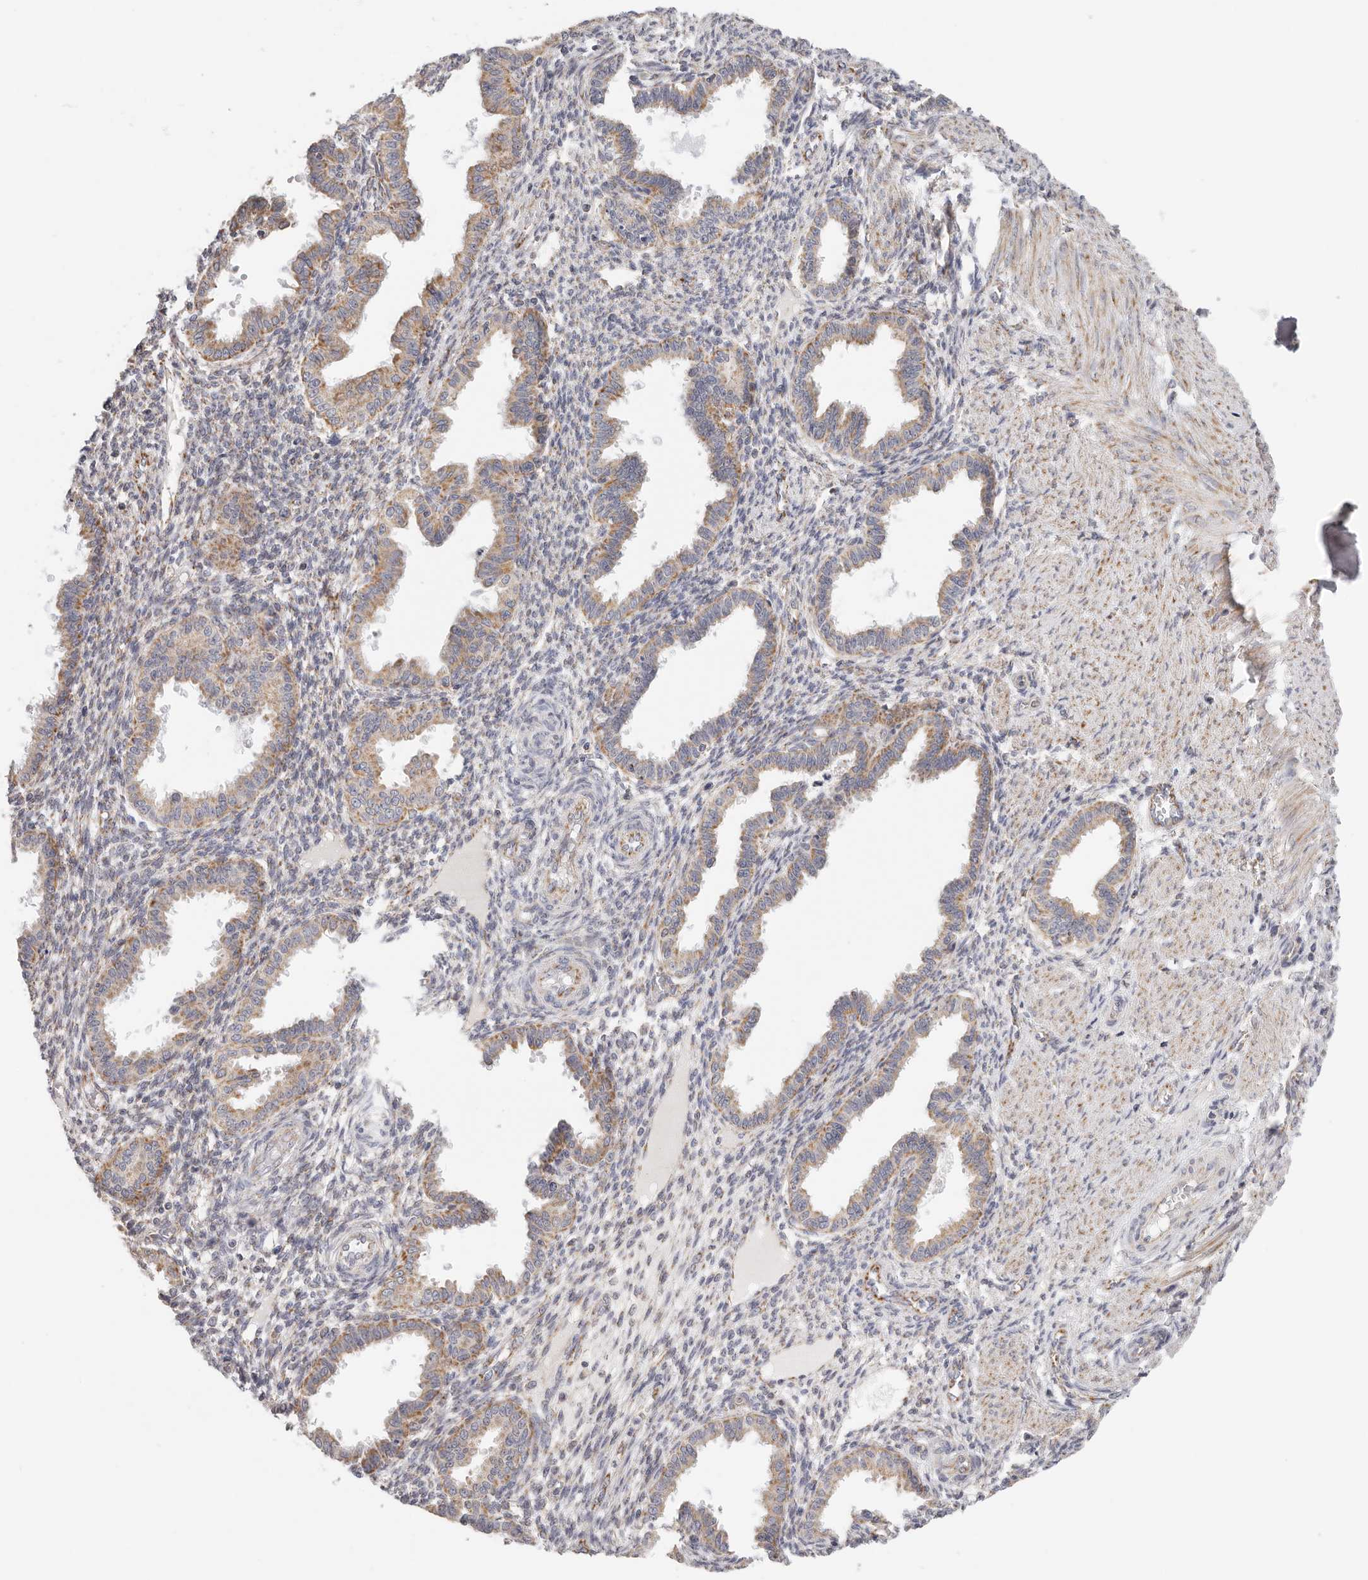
{"staining": {"intensity": "weak", "quantity": "25%-75%", "location": "cytoplasmic/membranous"}, "tissue": "endometrium", "cell_type": "Cells in endometrial stroma", "image_type": "normal", "snomed": [{"axis": "morphology", "description": "Normal tissue, NOS"}, {"axis": "topography", "description": "Endometrium"}], "caption": "Weak cytoplasmic/membranous positivity is identified in approximately 25%-75% of cells in endometrial stroma in unremarkable endometrium. The staining was performed using DAB, with brown indicating positive protein expression. Nuclei are stained blue with hematoxylin.", "gene": "AFDN", "patient": {"sex": "female", "age": 33}}